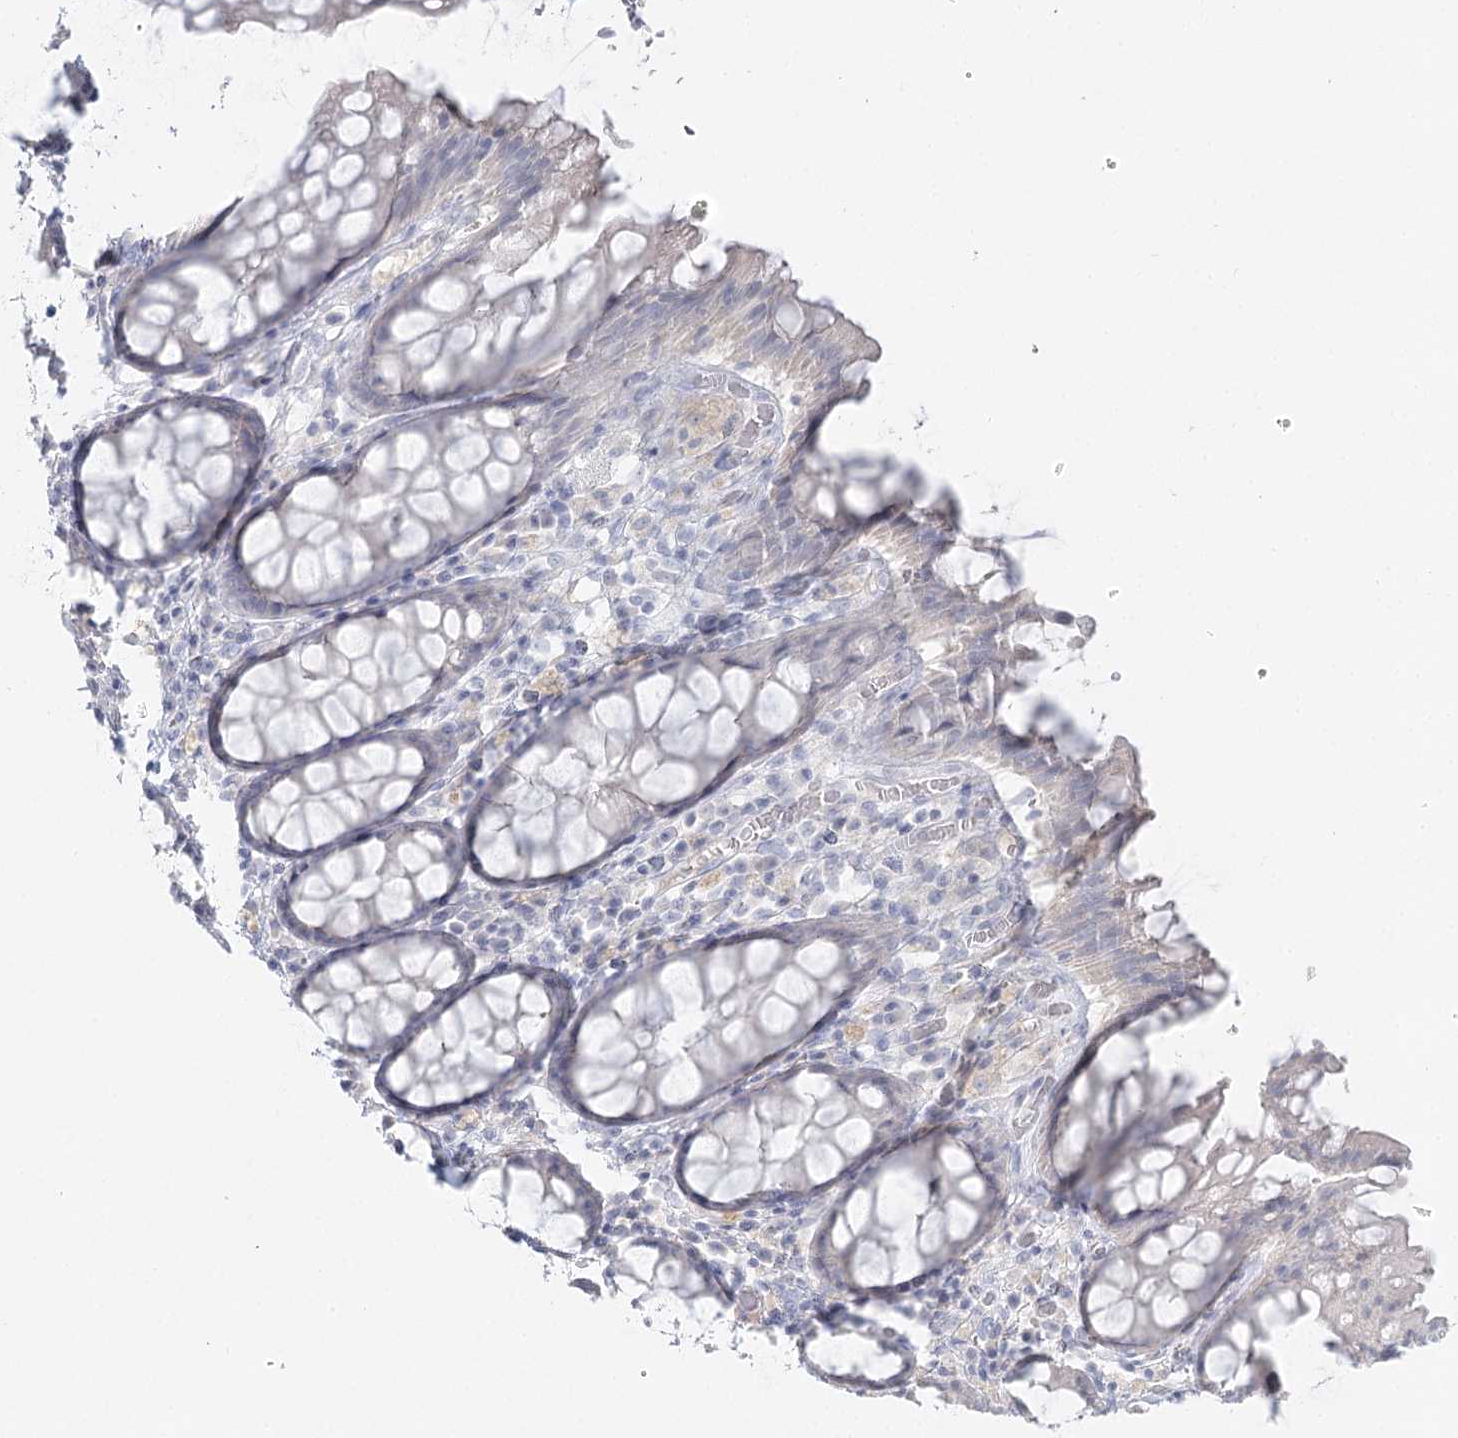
{"staining": {"intensity": "negative", "quantity": "none", "location": "none"}, "tissue": "rectum", "cell_type": "Glandular cells", "image_type": "normal", "snomed": [{"axis": "morphology", "description": "Normal tissue, NOS"}, {"axis": "topography", "description": "Rectum"}], "caption": "Immunohistochemistry of unremarkable human rectum displays no staining in glandular cells. The staining is performed using DAB (3,3'-diaminobenzidine) brown chromogen with nuclei counter-stained in using hematoxylin.", "gene": "DMGDH", "patient": {"sex": "male", "age": 64}}